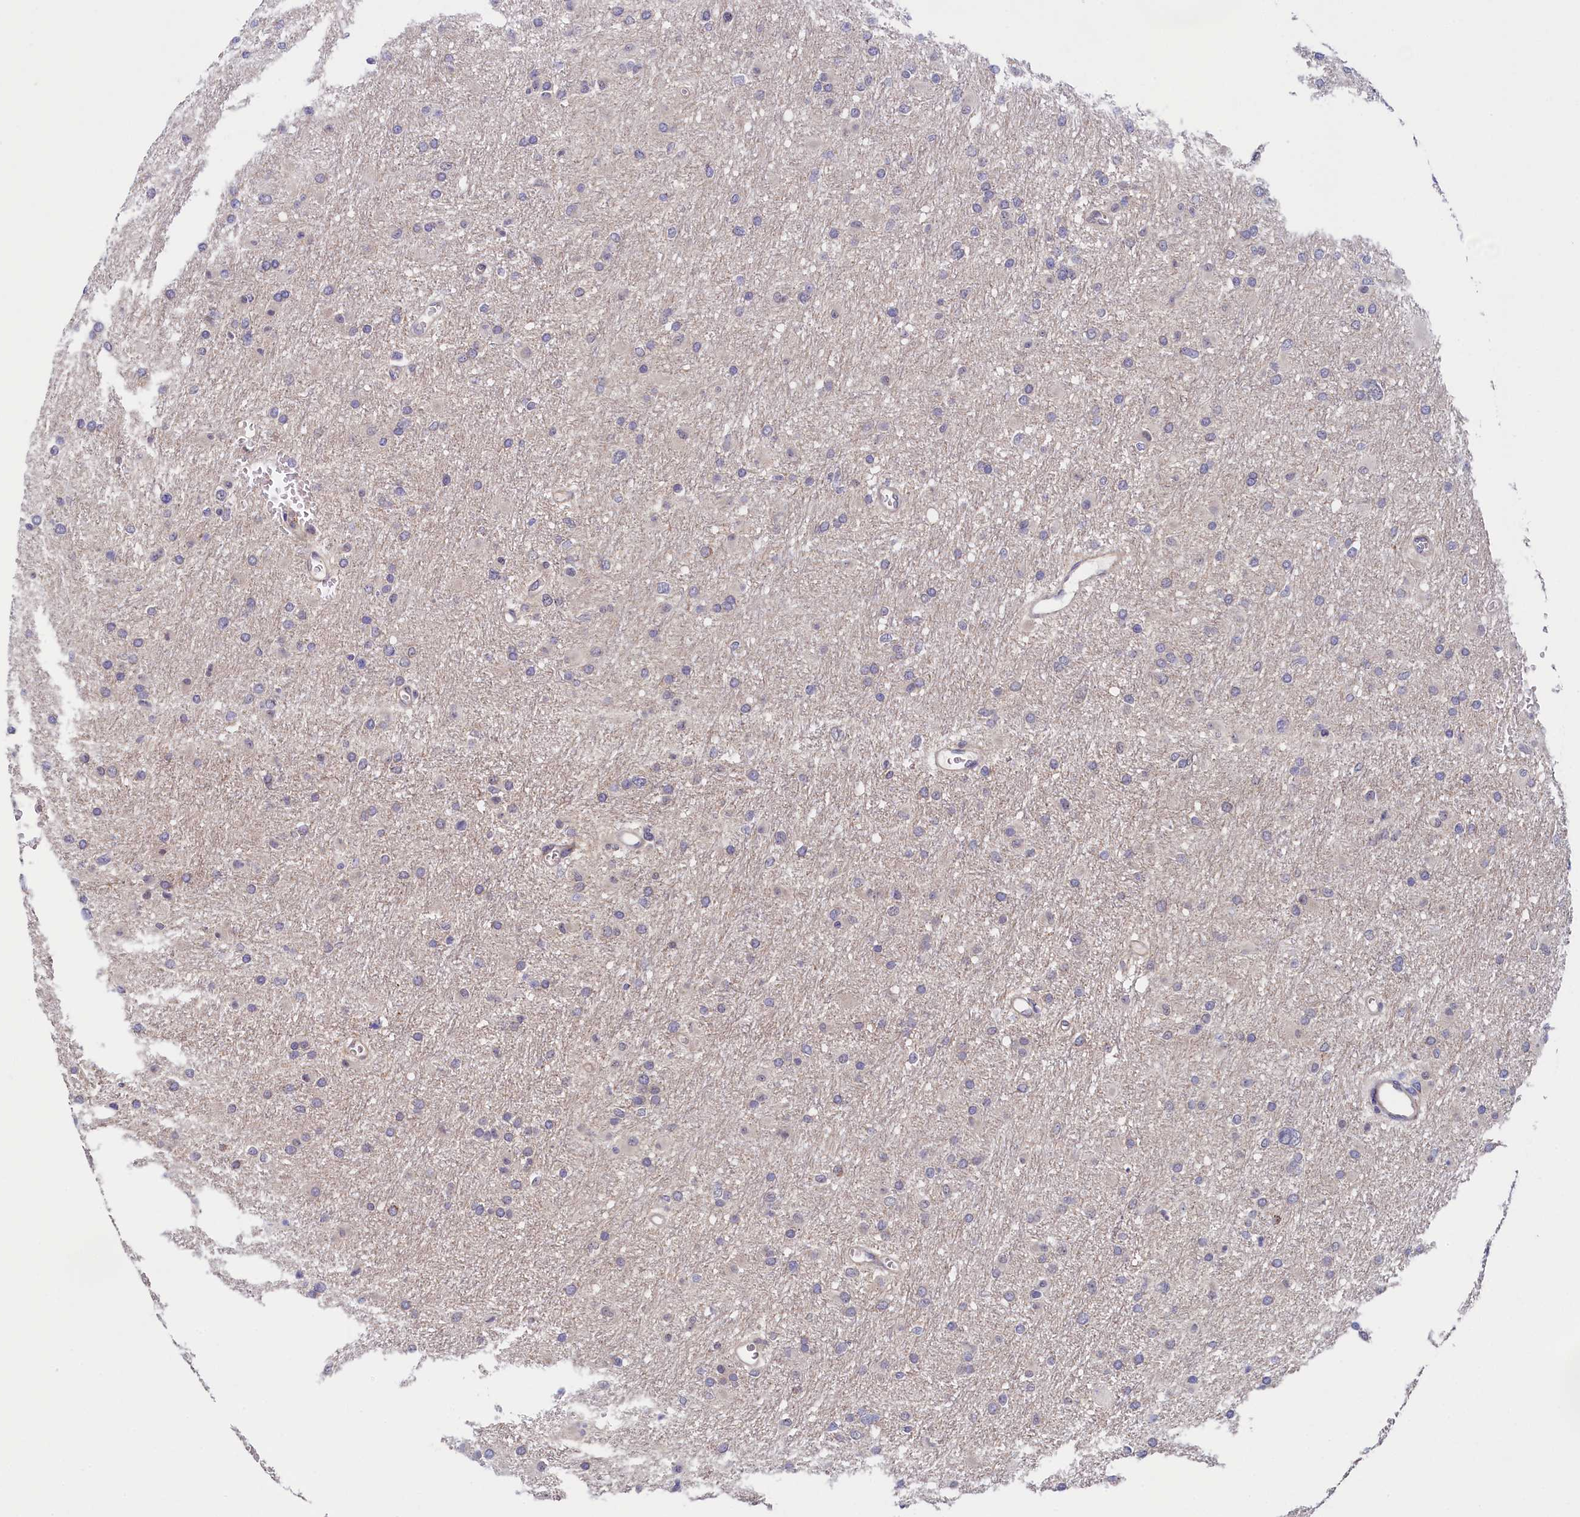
{"staining": {"intensity": "negative", "quantity": "none", "location": "none"}, "tissue": "glioma", "cell_type": "Tumor cells", "image_type": "cancer", "snomed": [{"axis": "morphology", "description": "Glioma, malignant, High grade"}, {"axis": "topography", "description": "Cerebral cortex"}], "caption": "Tumor cells show no significant protein staining in glioma.", "gene": "PIK3C3", "patient": {"sex": "female", "age": 36}}